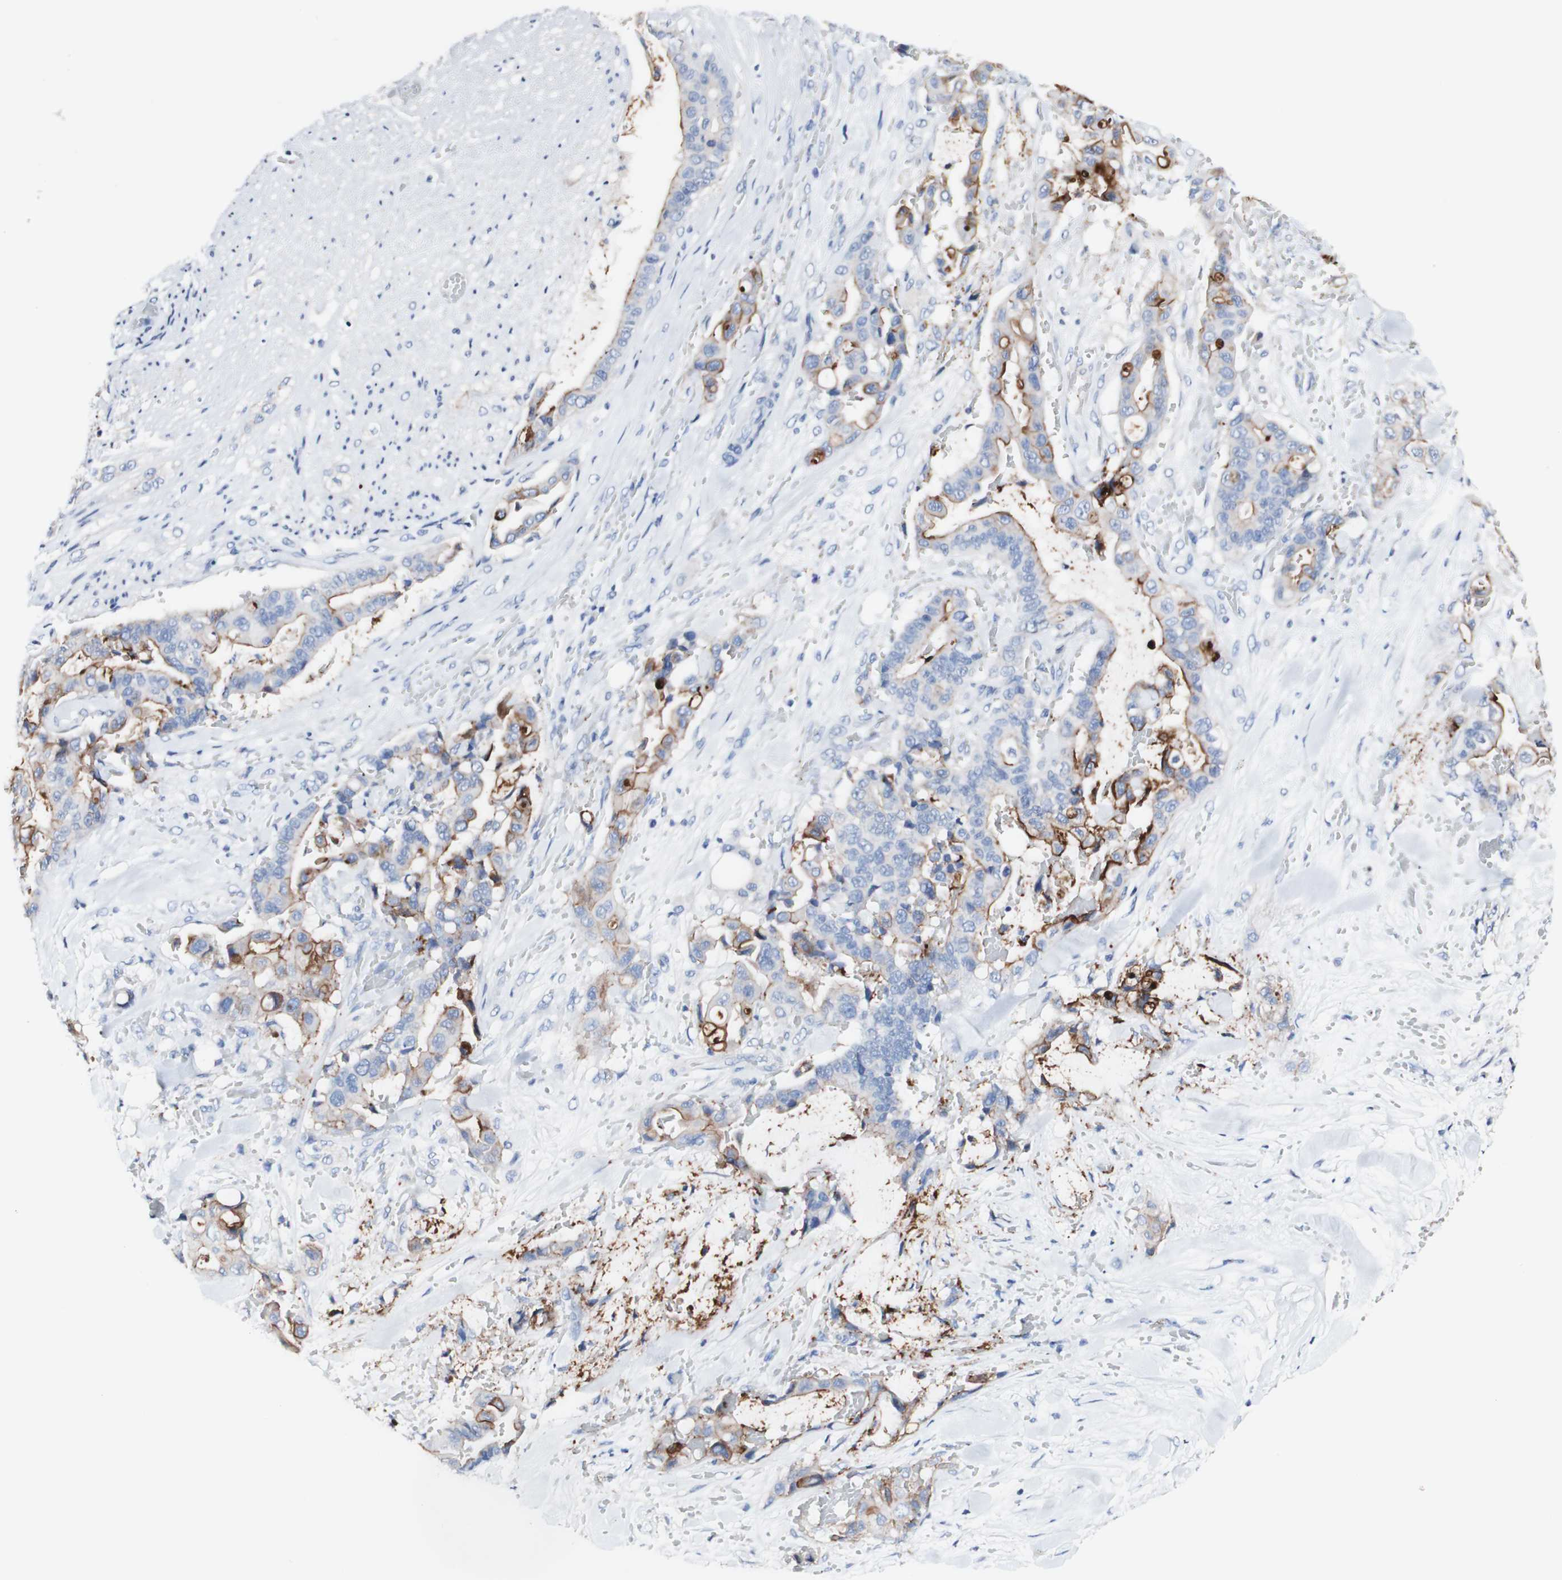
{"staining": {"intensity": "strong", "quantity": "<25%", "location": "cytoplasmic/membranous"}, "tissue": "liver cancer", "cell_type": "Tumor cells", "image_type": "cancer", "snomed": [{"axis": "morphology", "description": "Cholangiocarcinoma"}, {"axis": "topography", "description": "Liver"}], "caption": "Protein staining reveals strong cytoplasmic/membranous positivity in approximately <25% of tumor cells in liver cancer. (IHC, brightfield microscopy, high magnification).", "gene": "DSC2", "patient": {"sex": "female", "age": 61}}